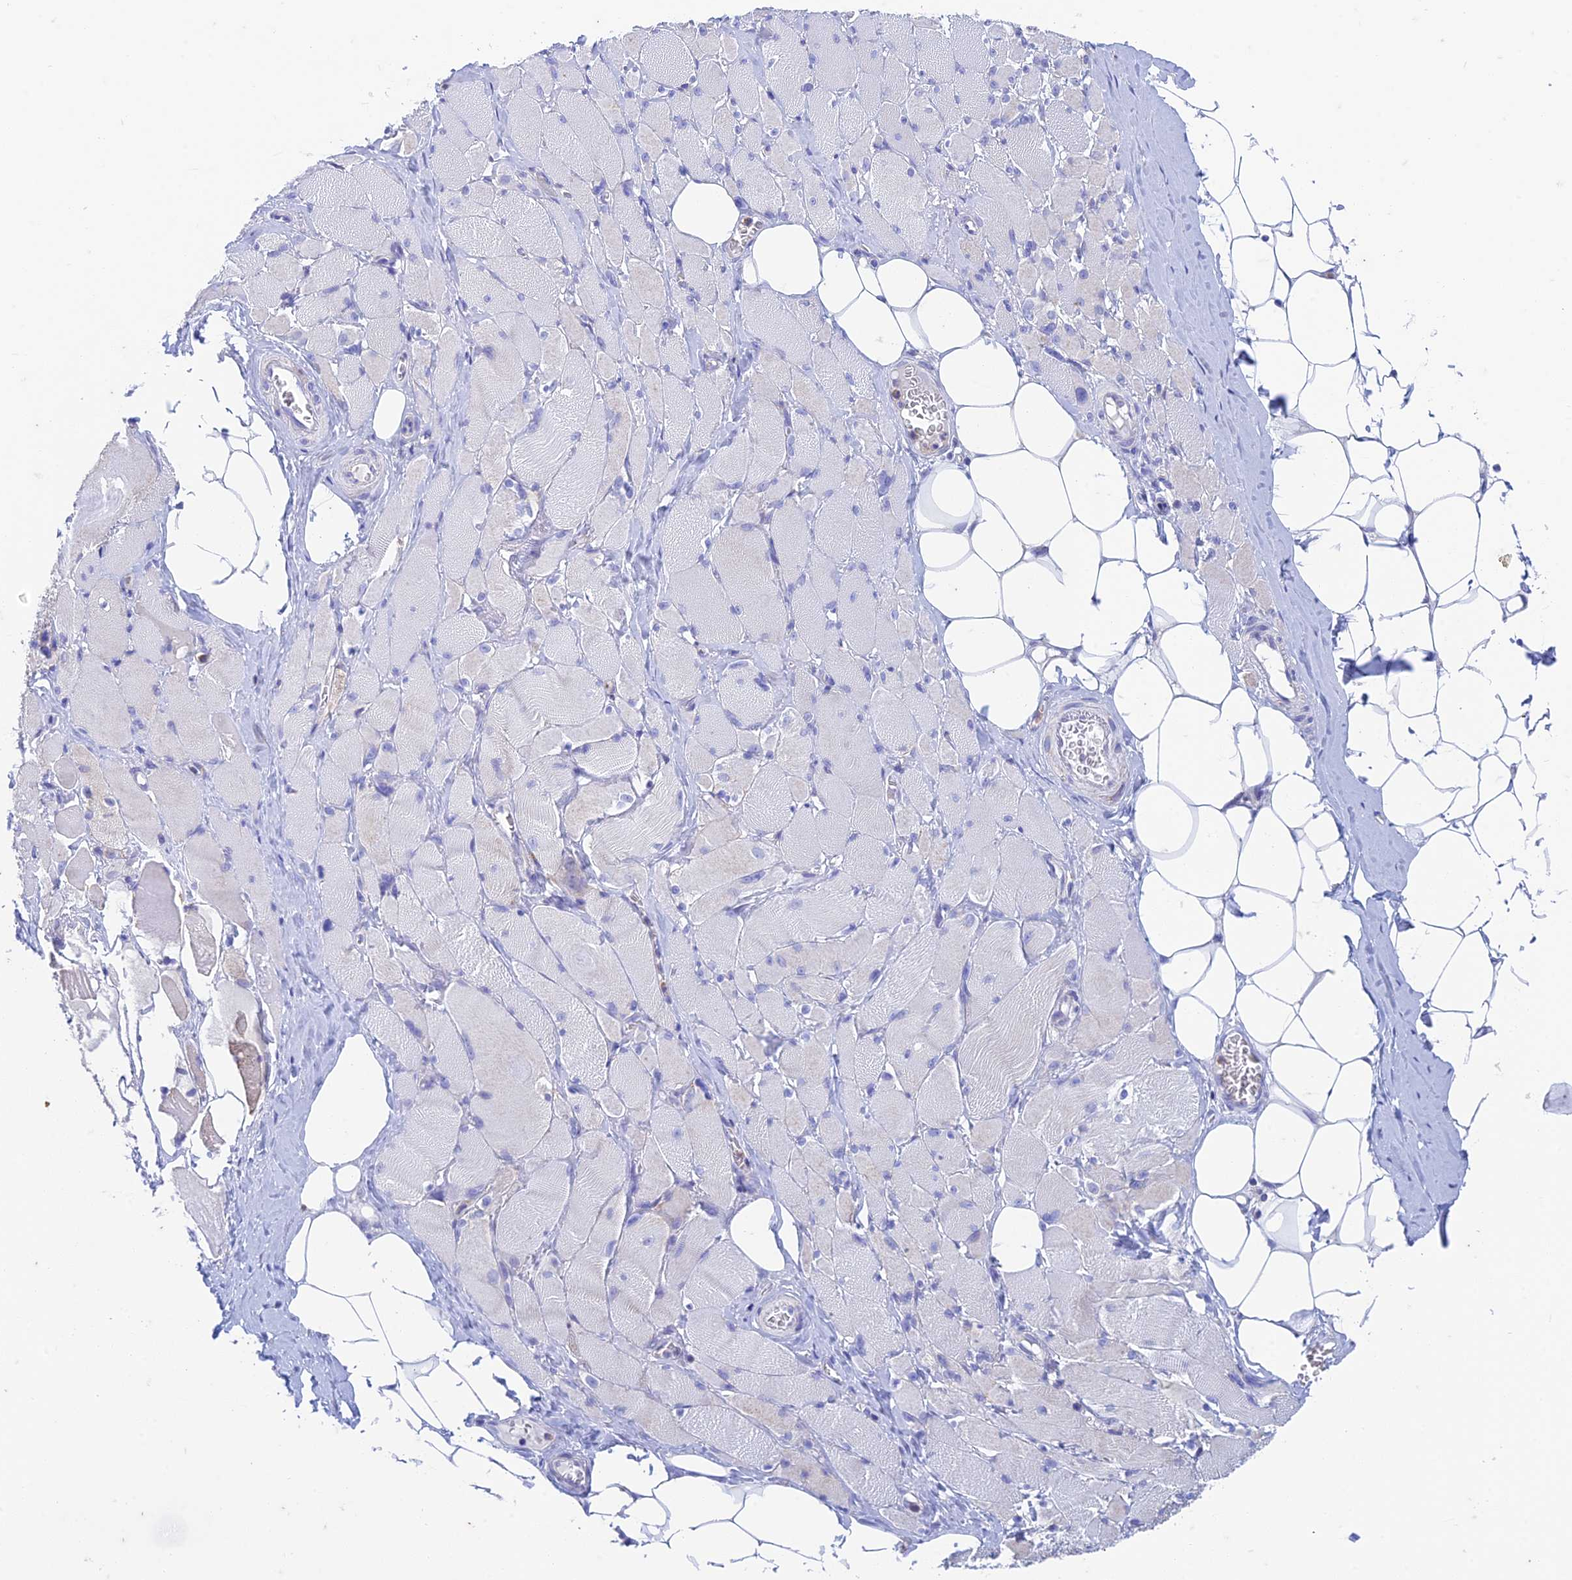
{"staining": {"intensity": "weak", "quantity": "<25%", "location": "cytoplasmic/membranous"}, "tissue": "skeletal muscle", "cell_type": "Myocytes", "image_type": "normal", "snomed": [{"axis": "morphology", "description": "Normal tissue, NOS"}, {"axis": "morphology", "description": "Basal cell carcinoma"}, {"axis": "topography", "description": "Skeletal muscle"}], "caption": "DAB immunohistochemical staining of benign human skeletal muscle reveals no significant positivity in myocytes.", "gene": "ZNF181", "patient": {"sex": "female", "age": 64}}